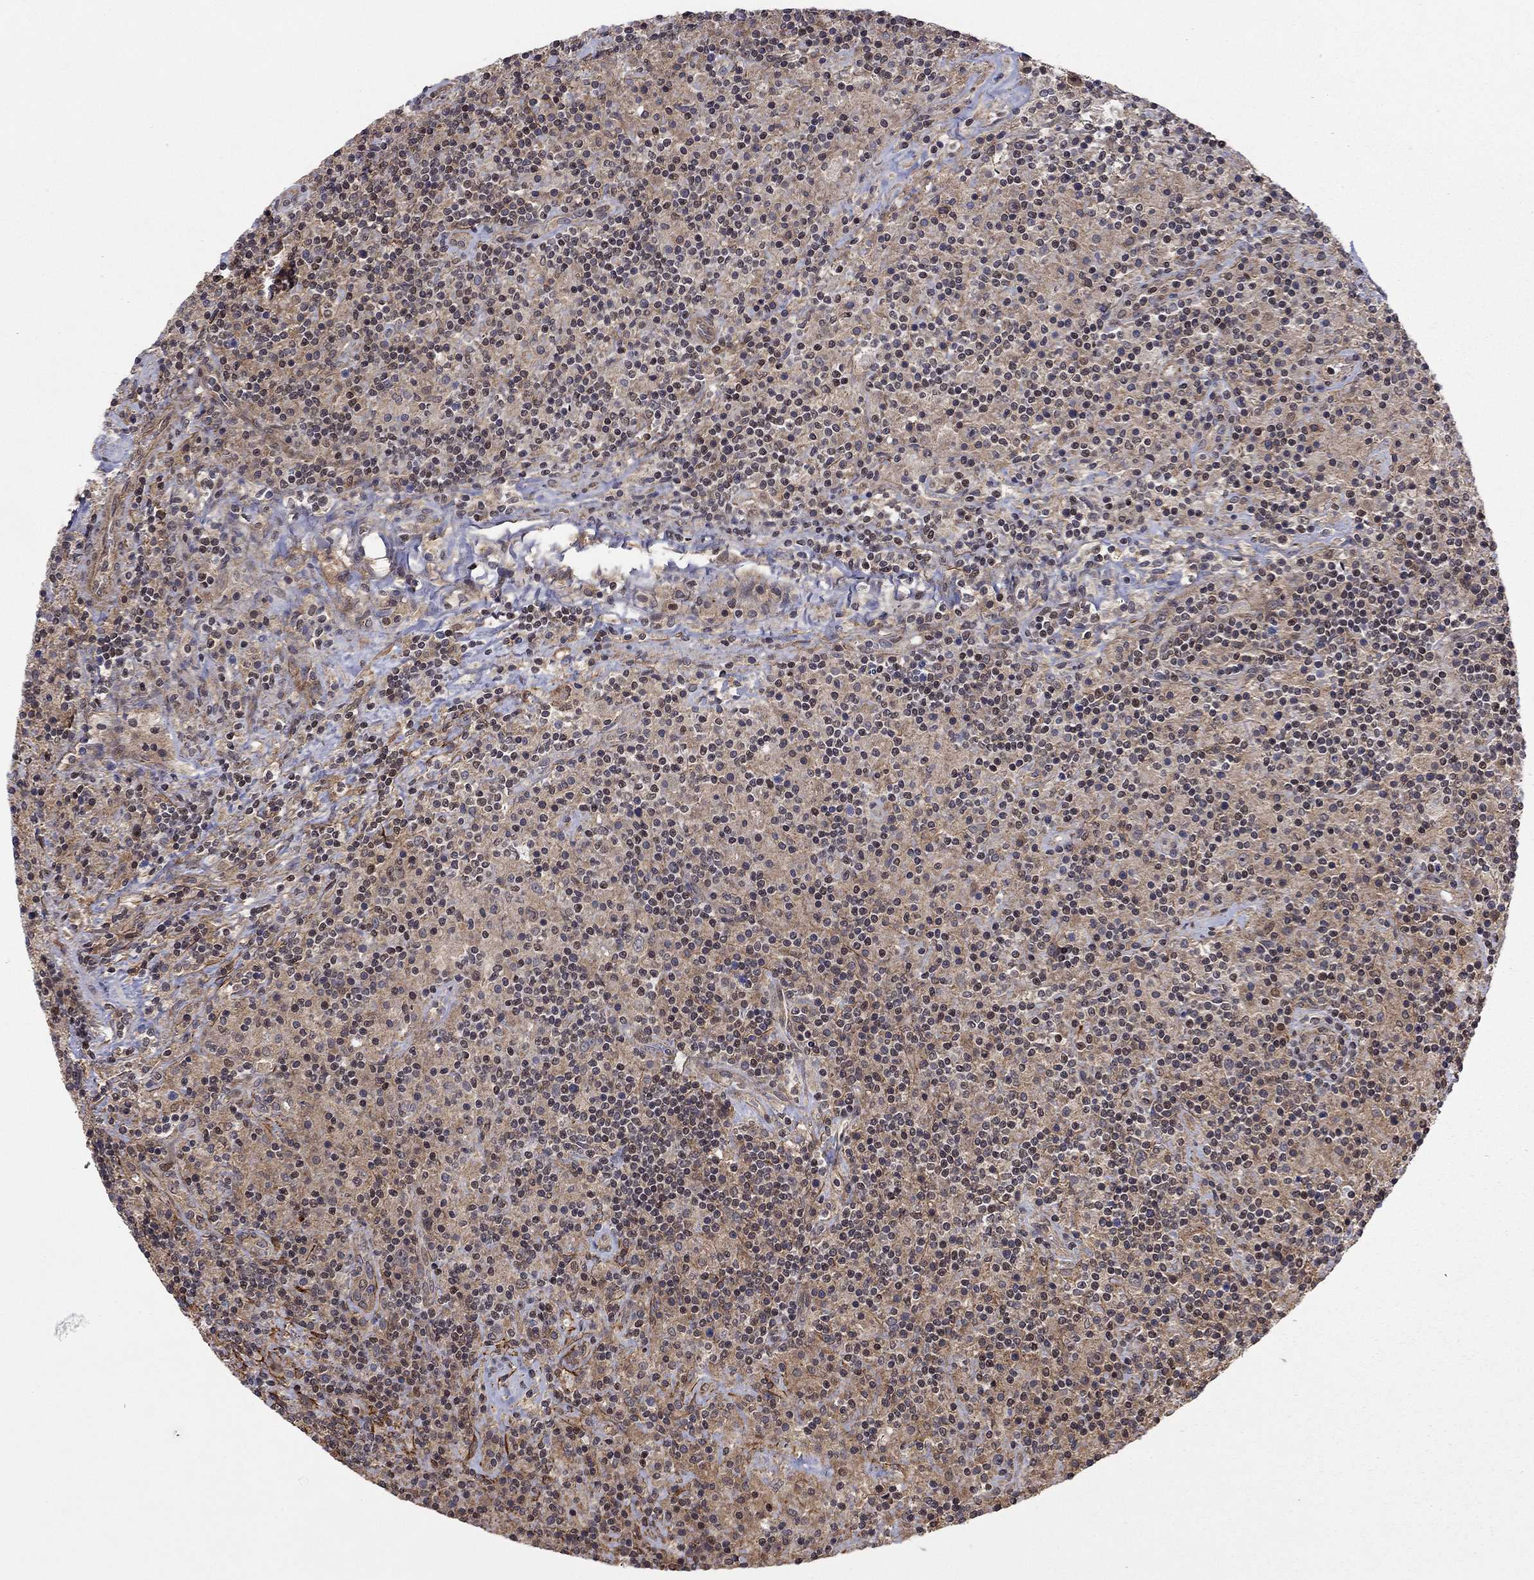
{"staining": {"intensity": "negative", "quantity": "none", "location": "none"}, "tissue": "lymphoma", "cell_type": "Tumor cells", "image_type": "cancer", "snomed": [{"axis": "morphology", "description": "Hodgkin's disease, NOS"}, {"axis": "topography", "description": "Lymph node"}], "caption": "Immunohistochemistry (IHC) photomicrograph of neoplastic tissue: Hodgkin's disease stained with DAB shows no significant protein staining in tumor cells. Brightfield microscopy of immunohistochemistry (IHC) stained with DAB (brown) and hematoxylin (blue), captured at high magnification.", "gene": "TDP1", "patient": {"sex": "male", "age": 70}}